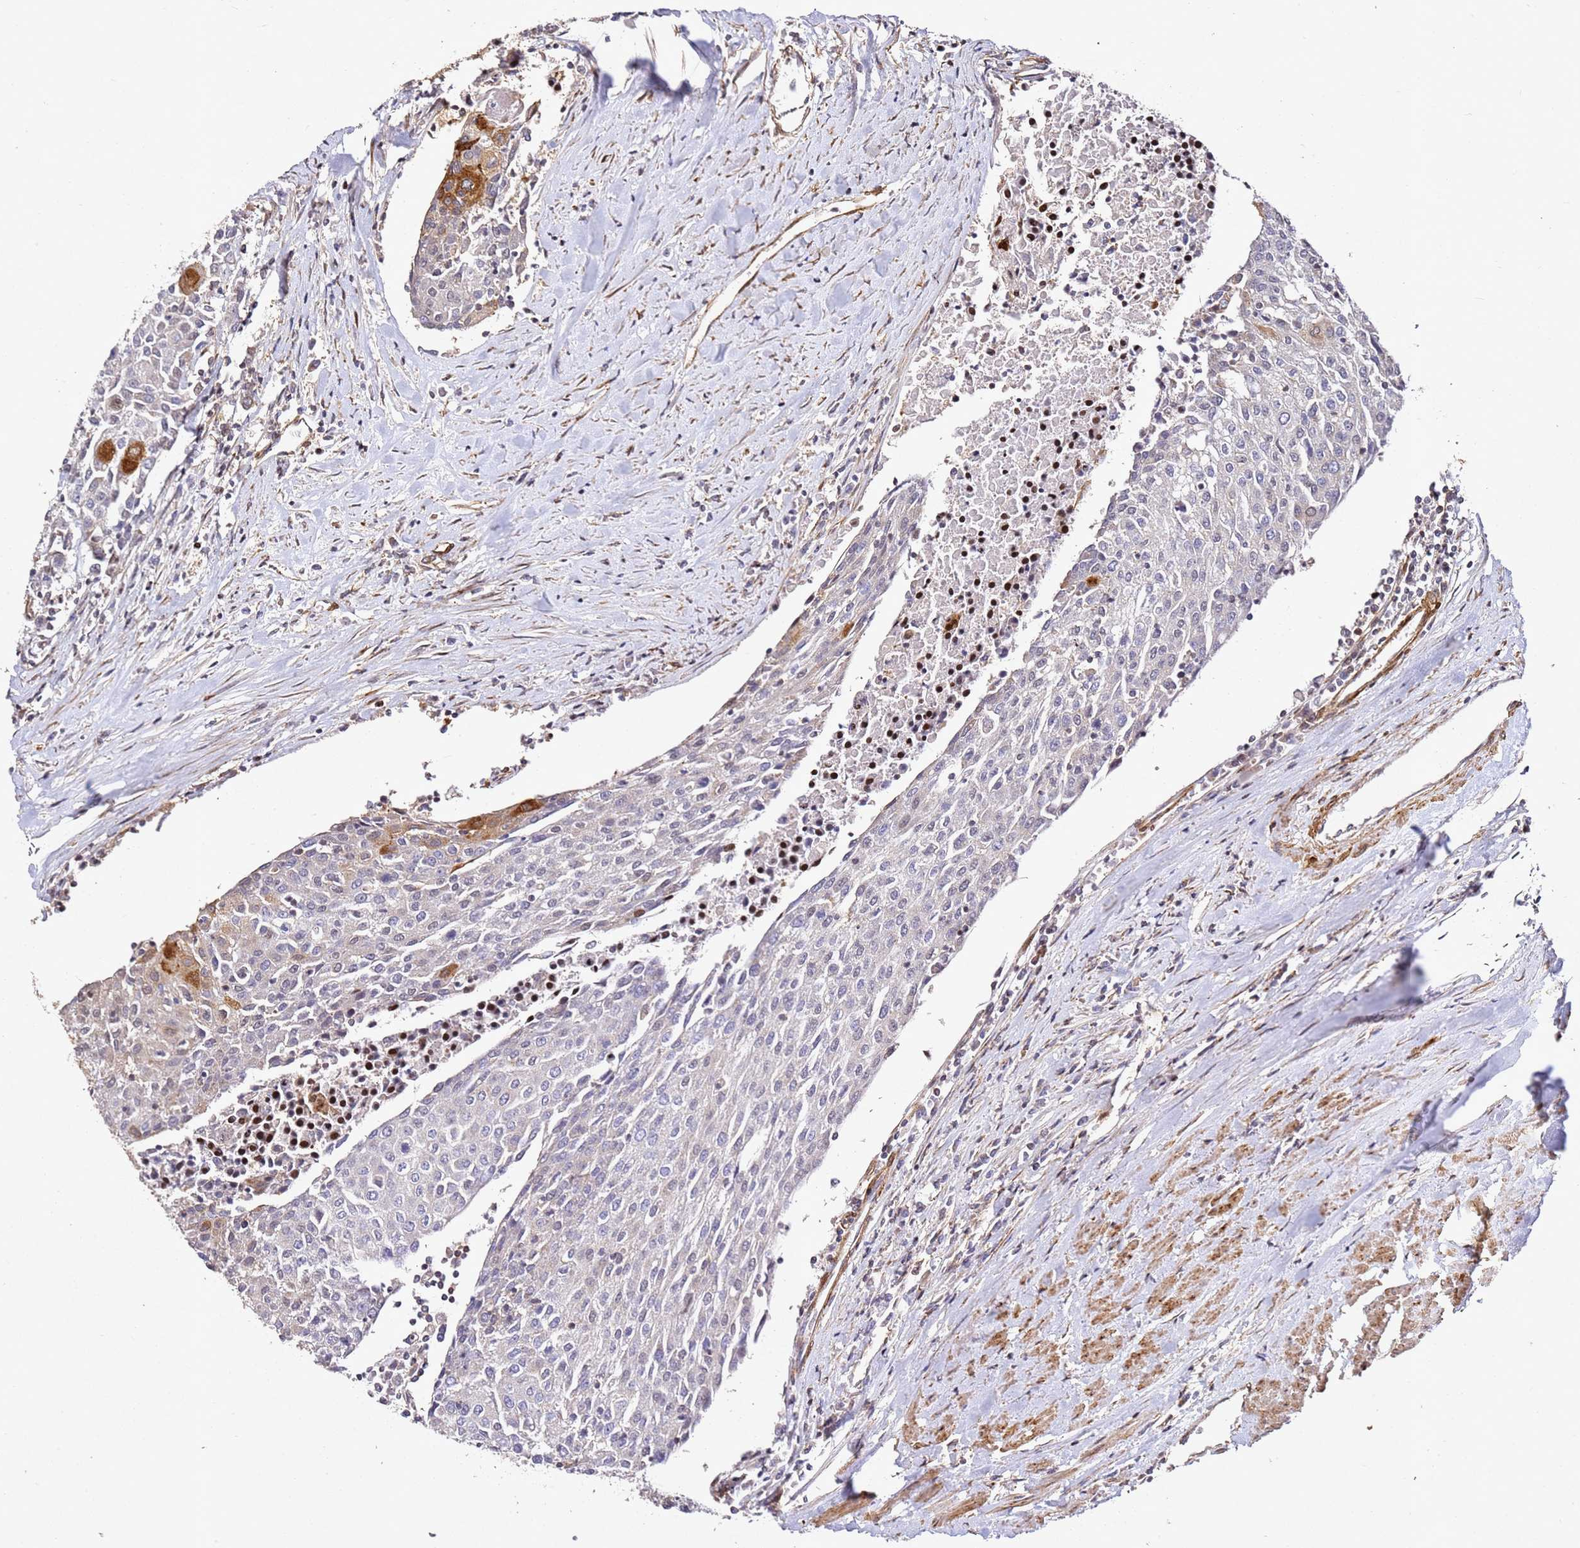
{"staining": {"intensity": "moderate", "quantity": "<25%", "location": "cytoplasmic/membranous"}, "tissue": "urothelial cancer", "cell_type": "Tumor cells", "image_type": "cancer", "snomed": [{"axis": "morphology", "description": "Urothelial carcinoma, High grade"}, {"axis": "topography", "description": "Urinary bladder"}], "caption": "A brown stain shows moderate cytoplasmic/membranous staining of a protein in human urothelial carcinoma (high-grade) tumor cells.", "gene": "ZNF296", "patient": {"sex": "female", "age": 85}}